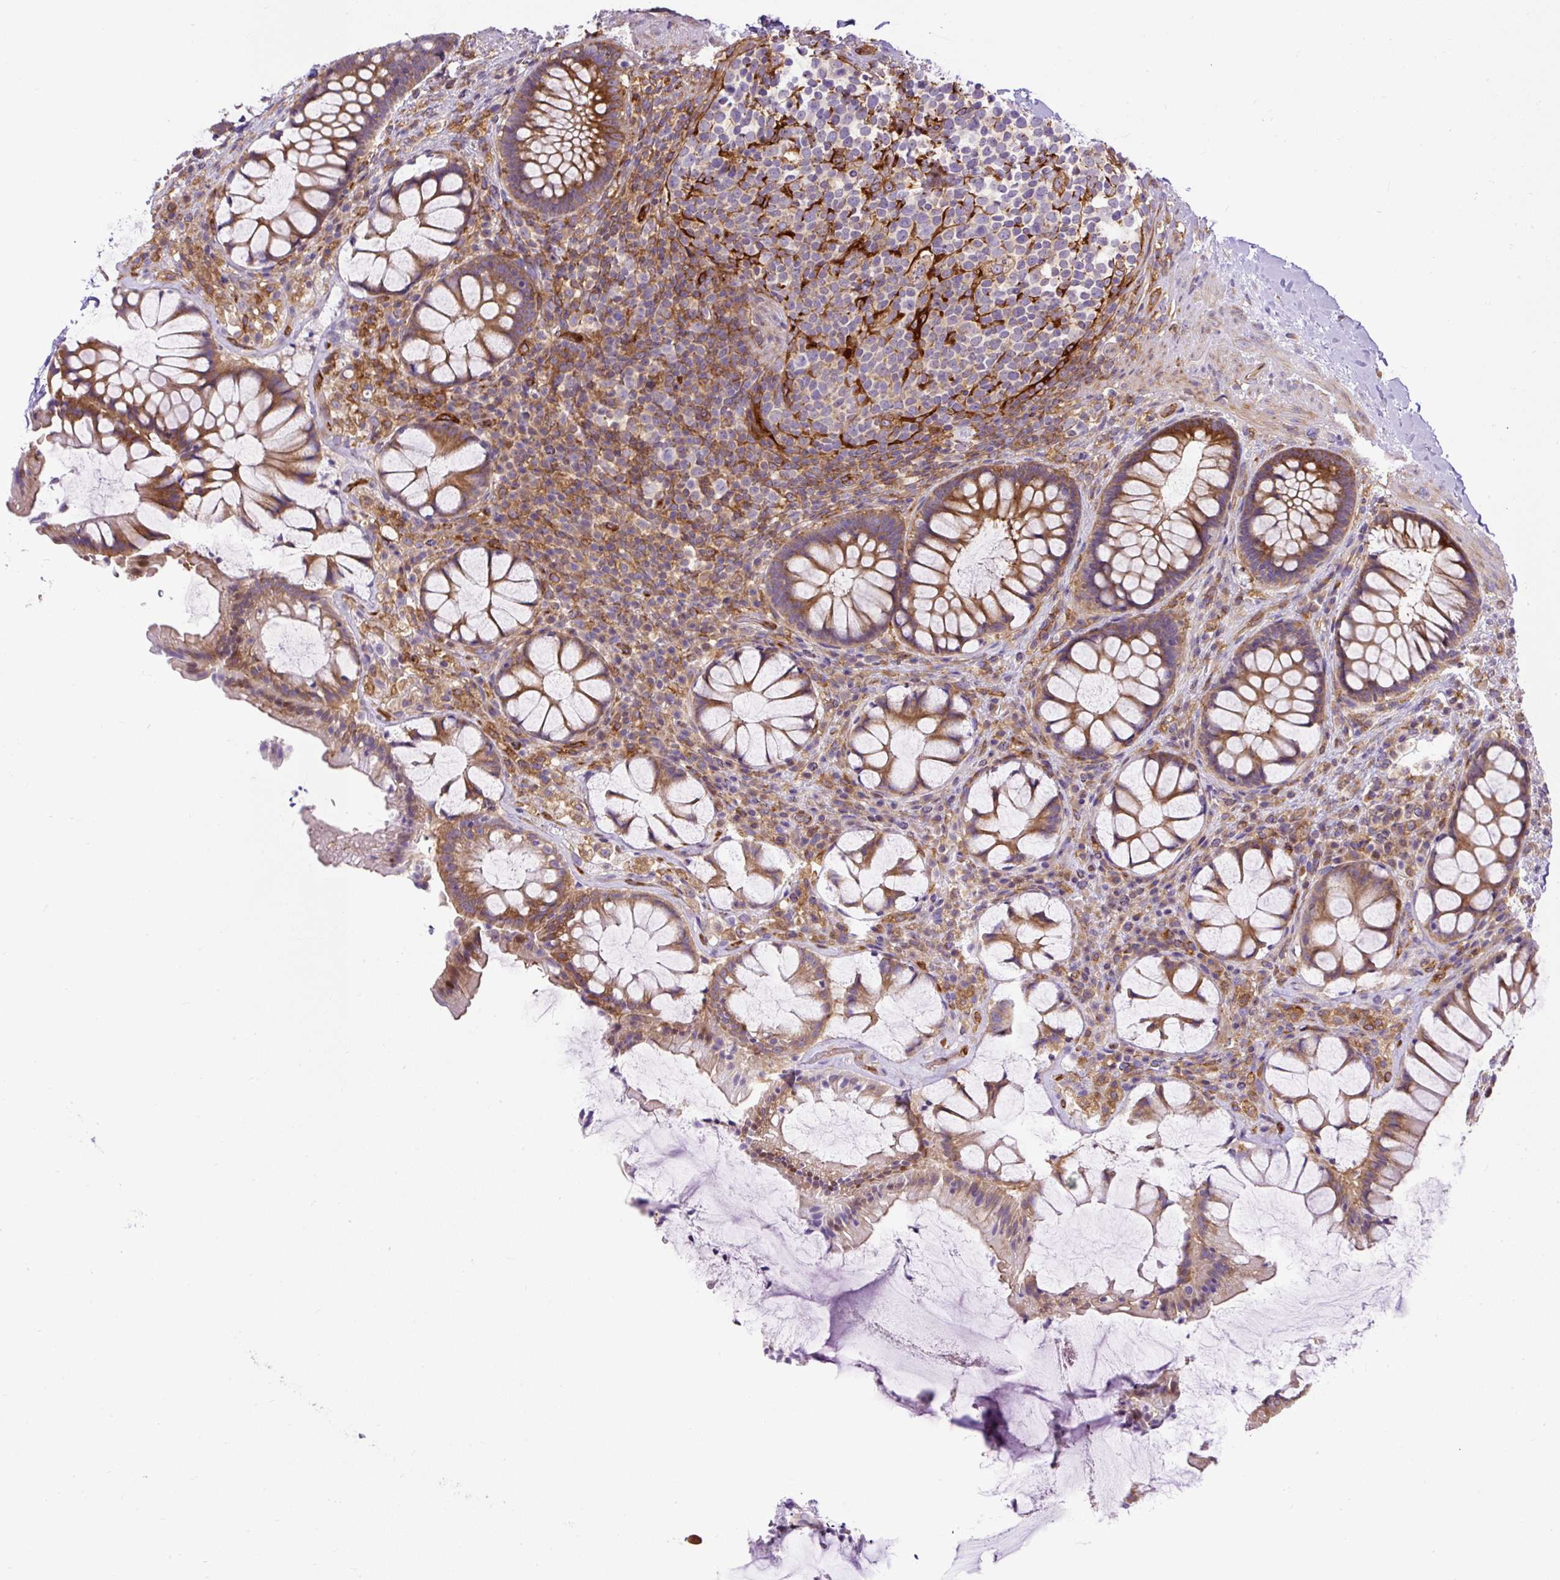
{"staining": {"intensity": "moderate", "quantity": ">75%", "location": "cytoplasmic/membranous"}, "tissue": "rectum", "cell_type": "Glandular cells", "image_type": "normal", "snomed": [{"axis": "morphology", "description": "Normal tissue, NOS"}, {"axis": "topography", "description": "Rectum"}], "caption": "This photomicrograph exhibits immunohistochemistry staining of unremarkable rectum, with medium moderate cytoplasmic/membranous expression in about >75% of glandular cells.", "gene": "MAP1S", "patient": {"sex": "female", "age": 58}}